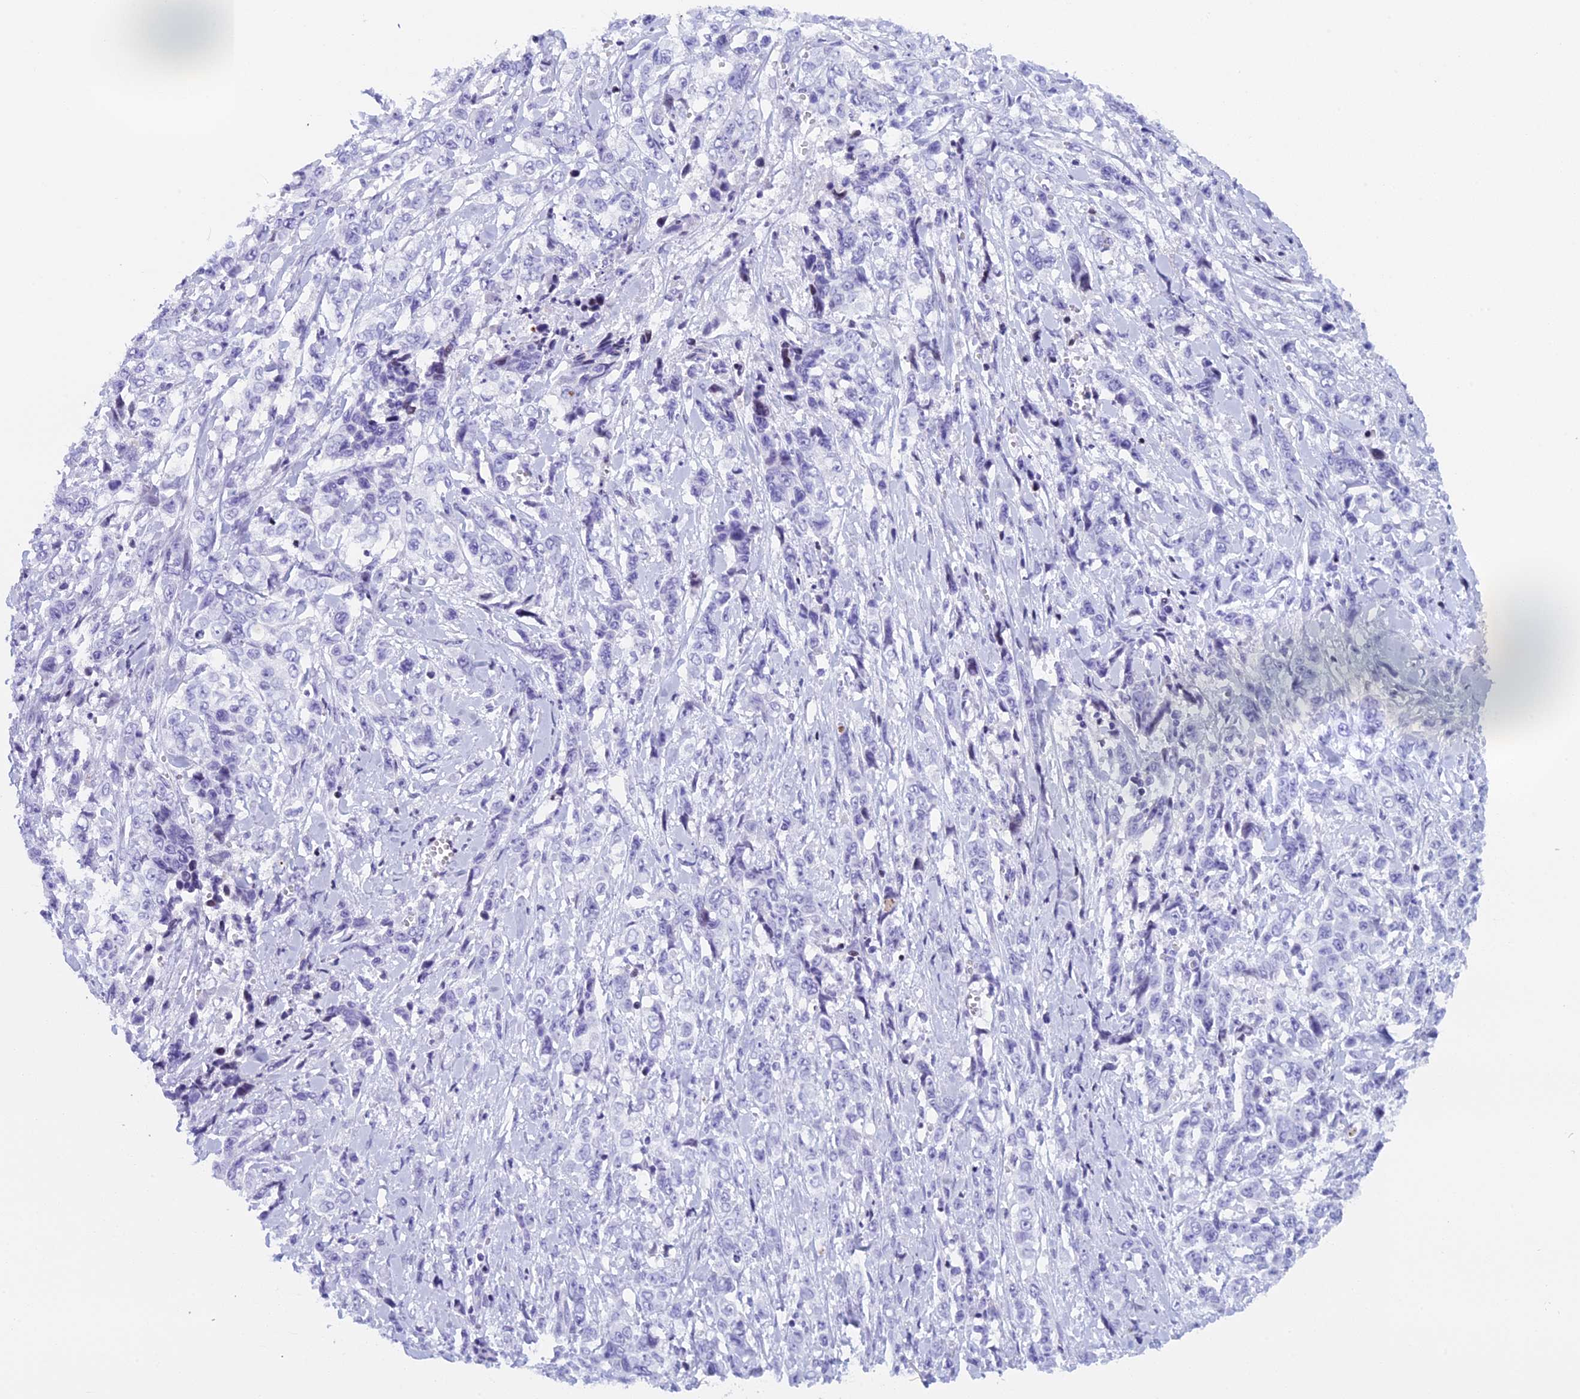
{"staining": {"intensity": "negative", "quantity": "none", "location": "none"}, "tissue": "stomach cancer", "cell_type": "Tumor cells", "image_type": "cancer", "snomed": [{"axis": "morphology", "description": "Adenocarcinoma, NOS"}, {"axis": "topography", "description": "Stomach, upper"}], "caption": "DAB immunohistochemical staining of stomach cancer (adenocarcinoma) reveals no significant positivity in tumor cells.", "gene": "KCTD21", "patient": {"sex": "male", "age": 62}}